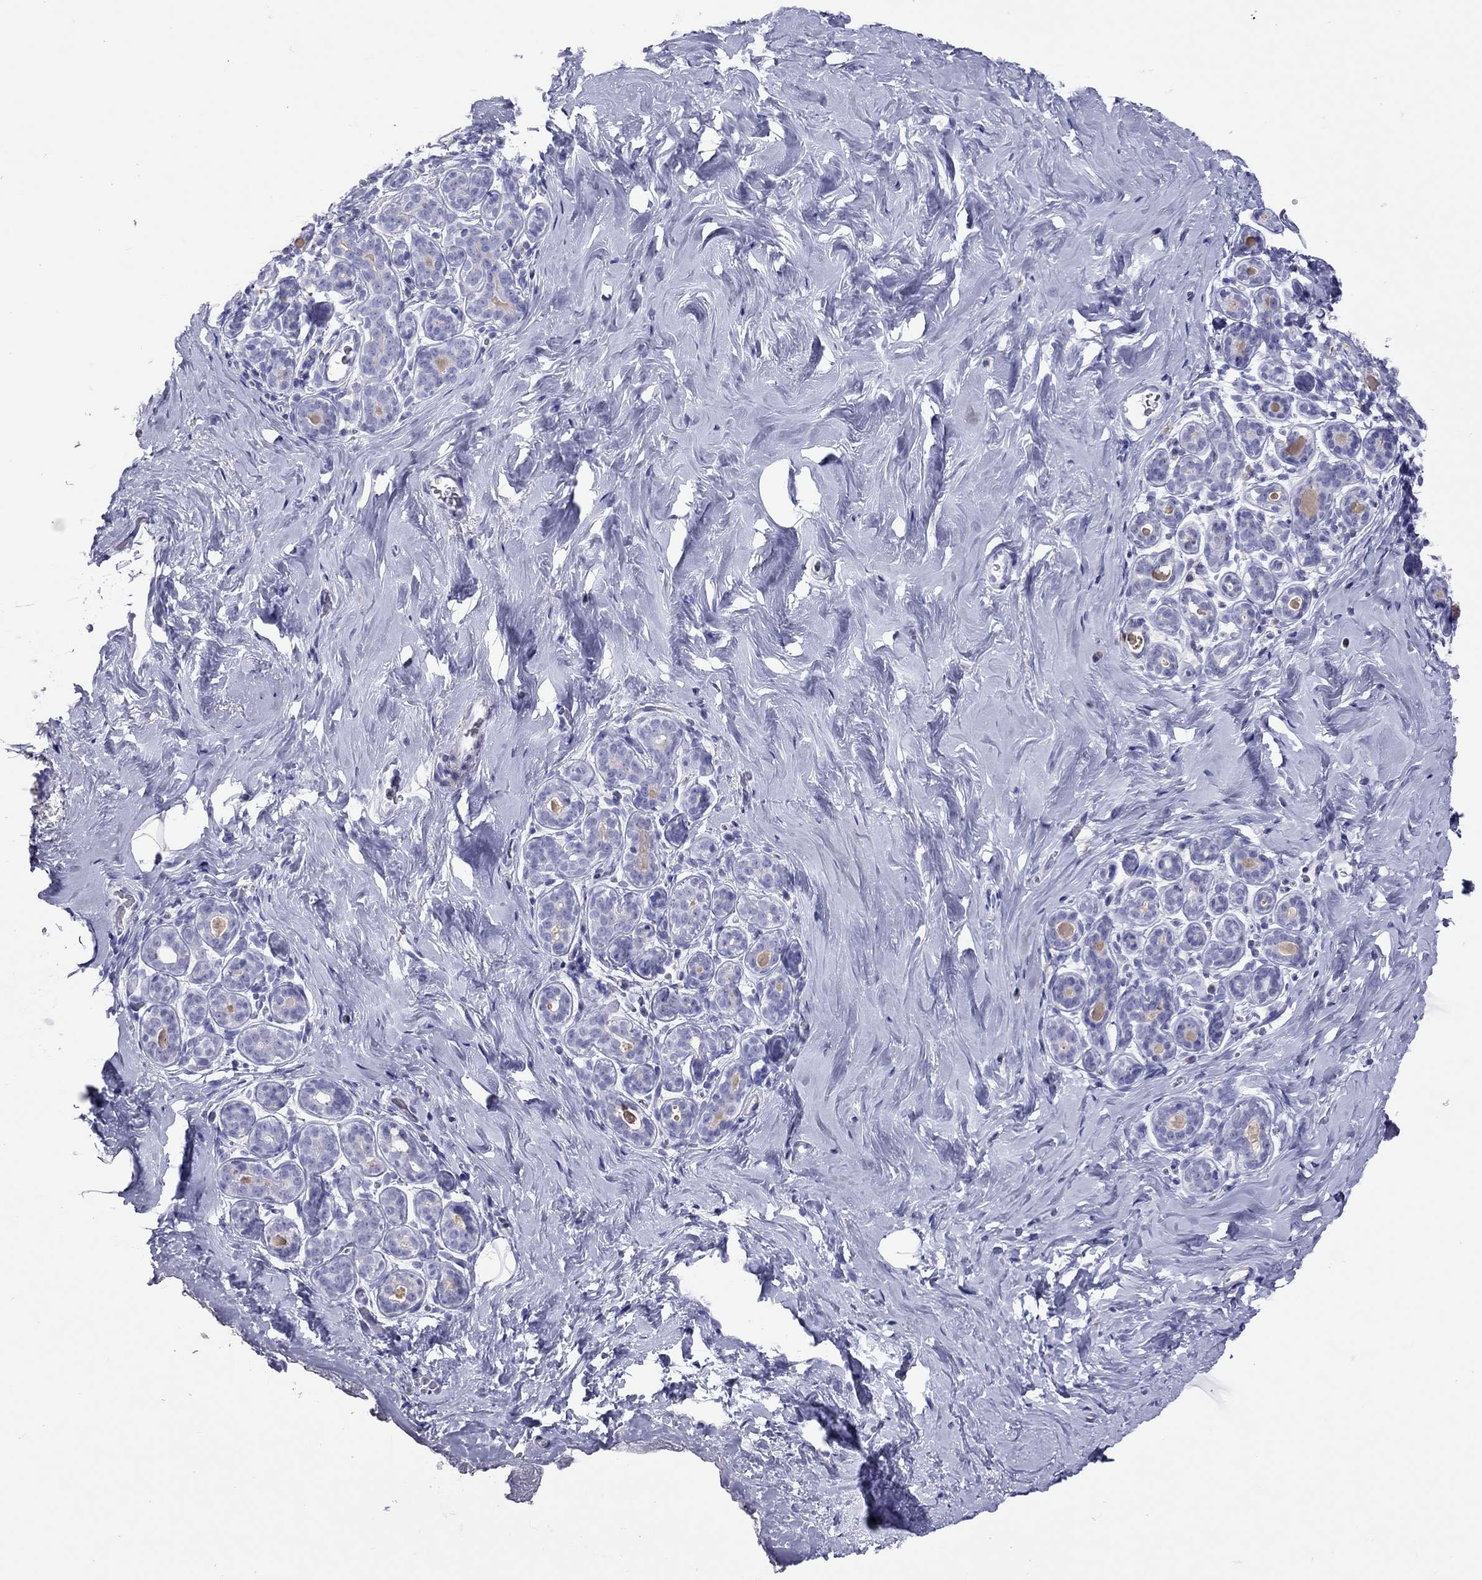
{"staining": {"intensity": "negative", "quantity": "none", "location": "none"}, "tissue": "breast", "cell_type": "Adipocytes", "image_type": "normal", "snomed": [{"axis": "morphology", "description": "Normal tissue, NOS"}, {"axis": "topography", "description": "Skin"}, {"axis": "topography", "description": "Breast"}], "caption": "Breast stained for a protein using IHC reveals no expression adipocytes.", "gene": "STAG3", "patient": {"sex": "female", "age": 43}}